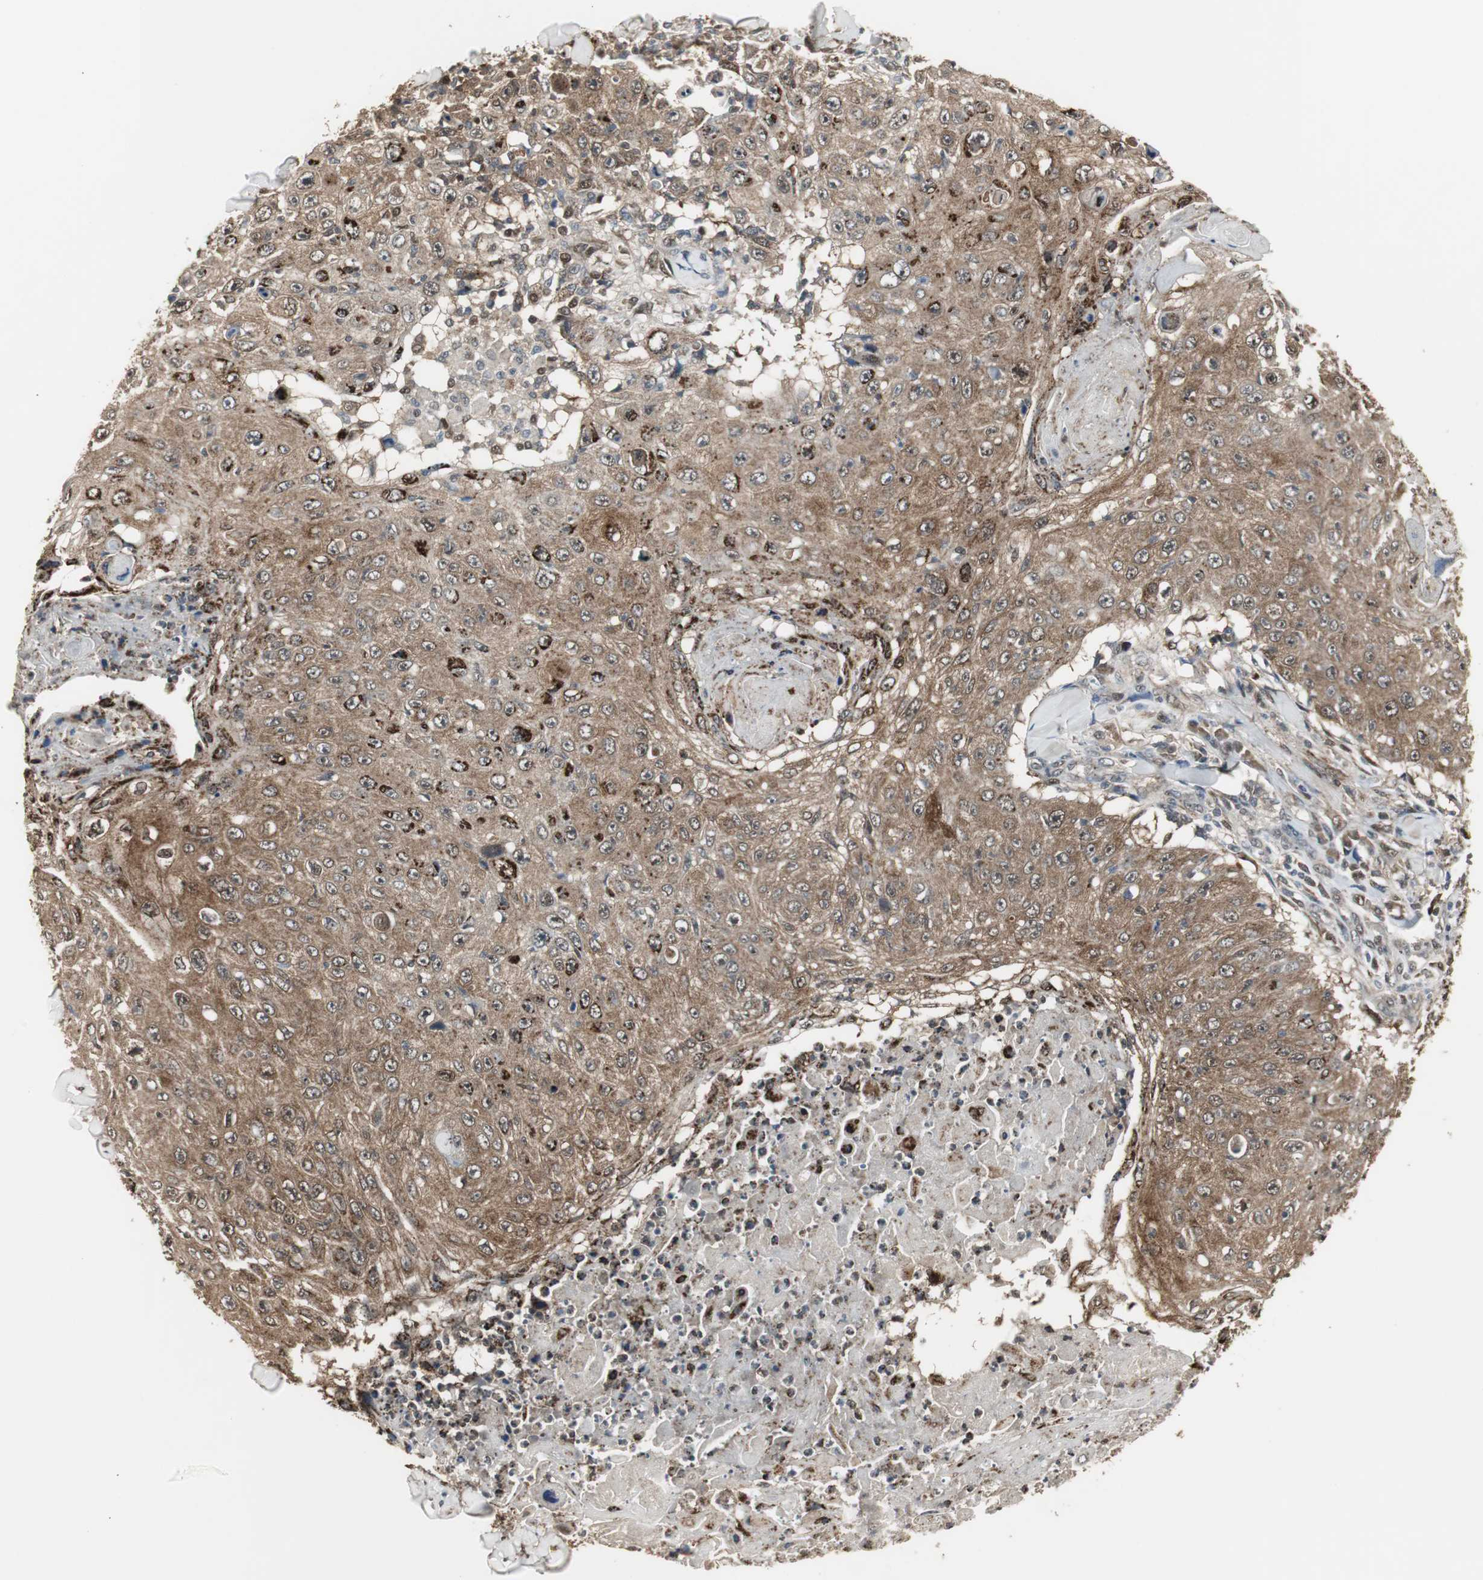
{"staining": {"intensity": "moderate", "quantity": ">75%", "location": "cytoplasmic/membranous,nuclear"}, "tissue": "skin cancer", "cell_type": "Tumor cells", "image_type": "cancer", "snomed": [{"axis": "morphology", "description": "Squamous cell carcinoma, NOS"}, {"axis": "topography", "description": "Skin"}], "caption": "Moderate cytoplasmic/membranous and nuclear staining is present in approximately >75% of tumor cells in skin cancer.", "gene": "PLIN3", "patient": {"sex": "male", "age": 86}}